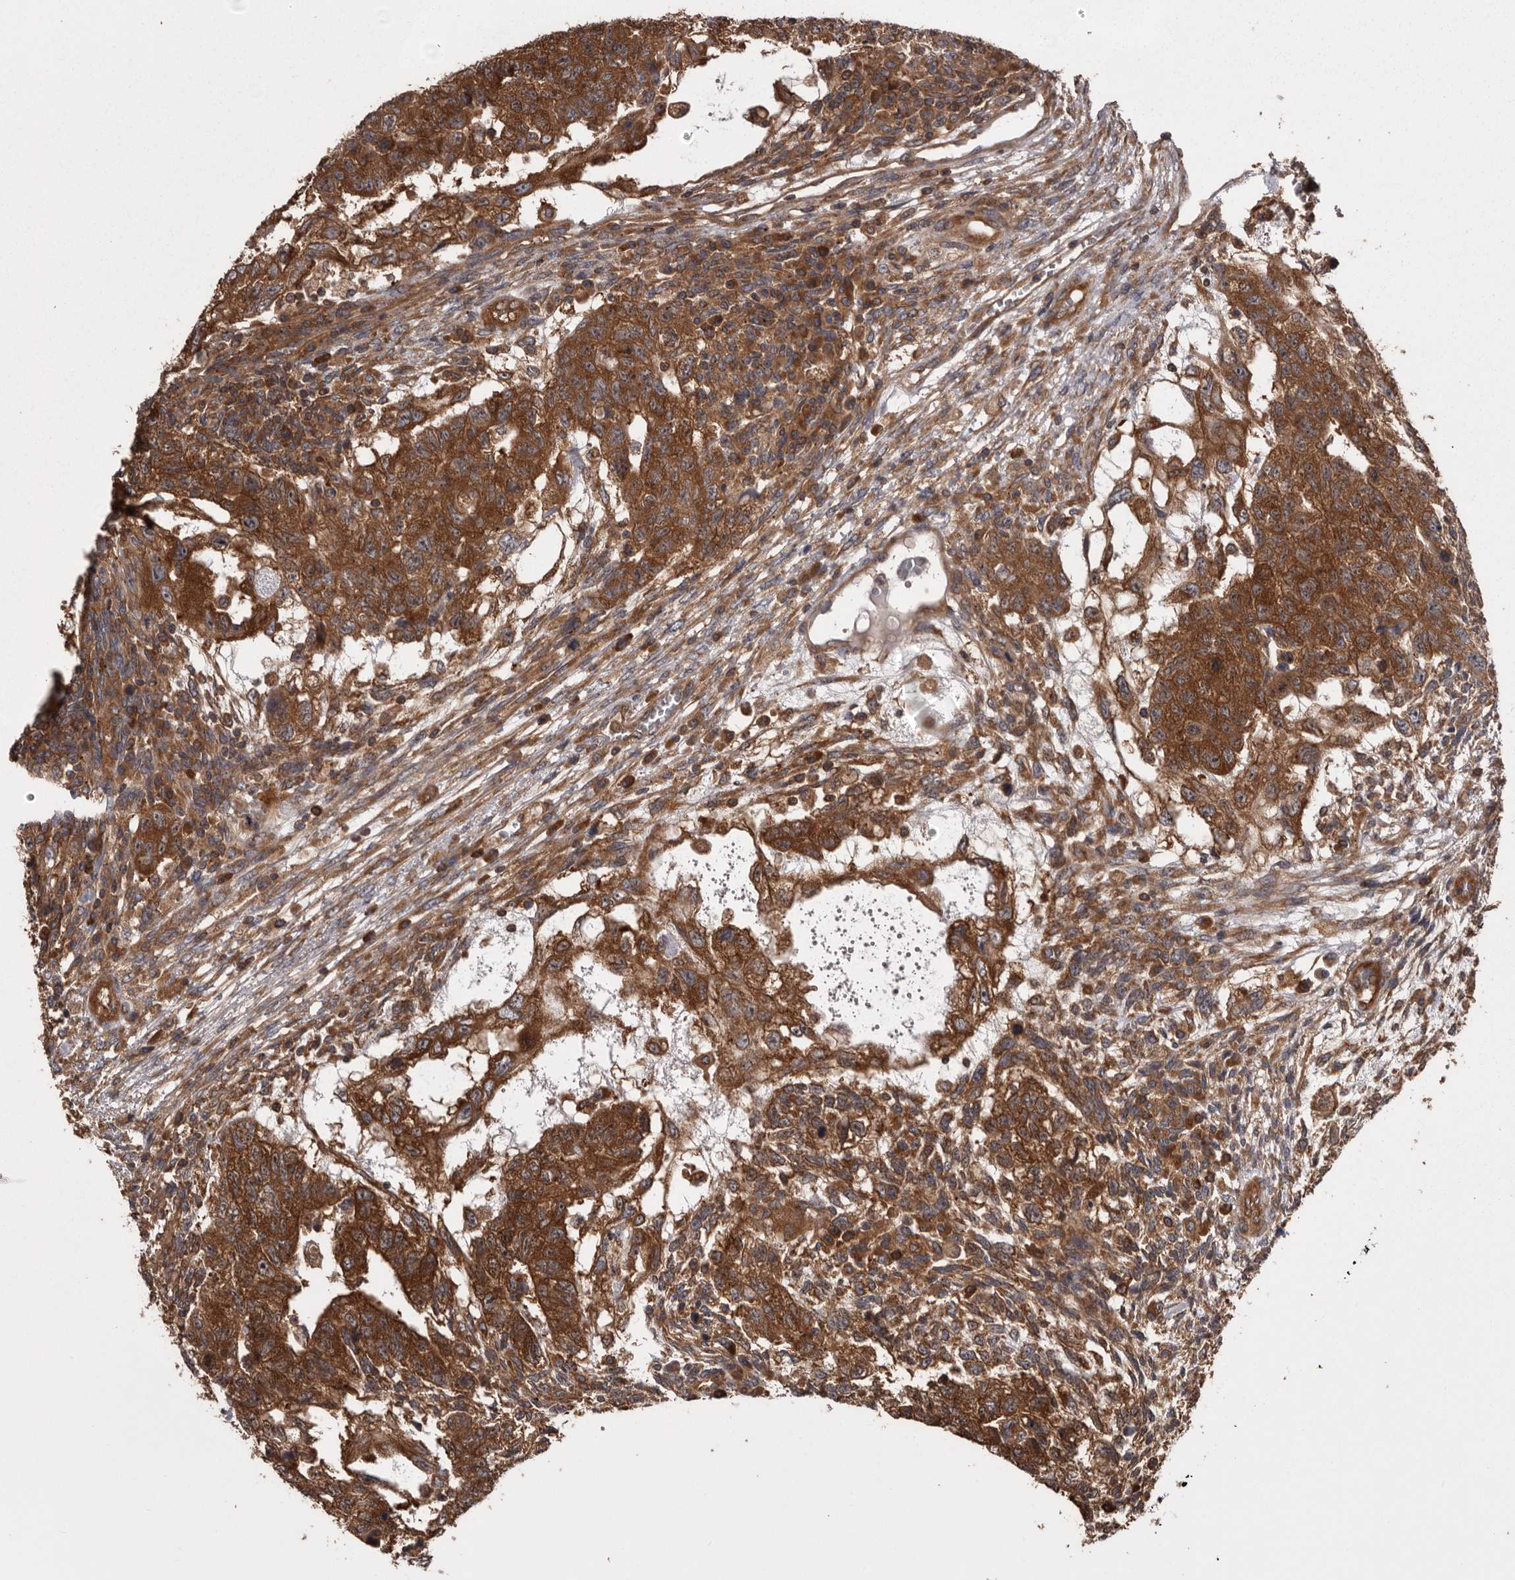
{"staining": {"intensity": "strong", "quantity": ">75%", "location": "cytoplasmic/membranous"}, "tissue": "testis cancer", "cell_type": "Tumor cells", "image_type": "cancer", "snomed": [{"axis": "morphology", "description": "Normal tissue, NOS"}, {"axis": "morphology", "description": "Carcinoma, Embryonal, NOS"}, {"axis": "topography", "description": "Testis"}], "caption": "DAB (3,3'-diaminobenzidine) immunohistochemical staining of testis cancer (embryonal carcinoma) exhibits strong cytoplasmic/membranous protein staining in approximately >75% of tumor cells.", "gene": "DARS1", "patient": {"sex": "male", "age": 36}}